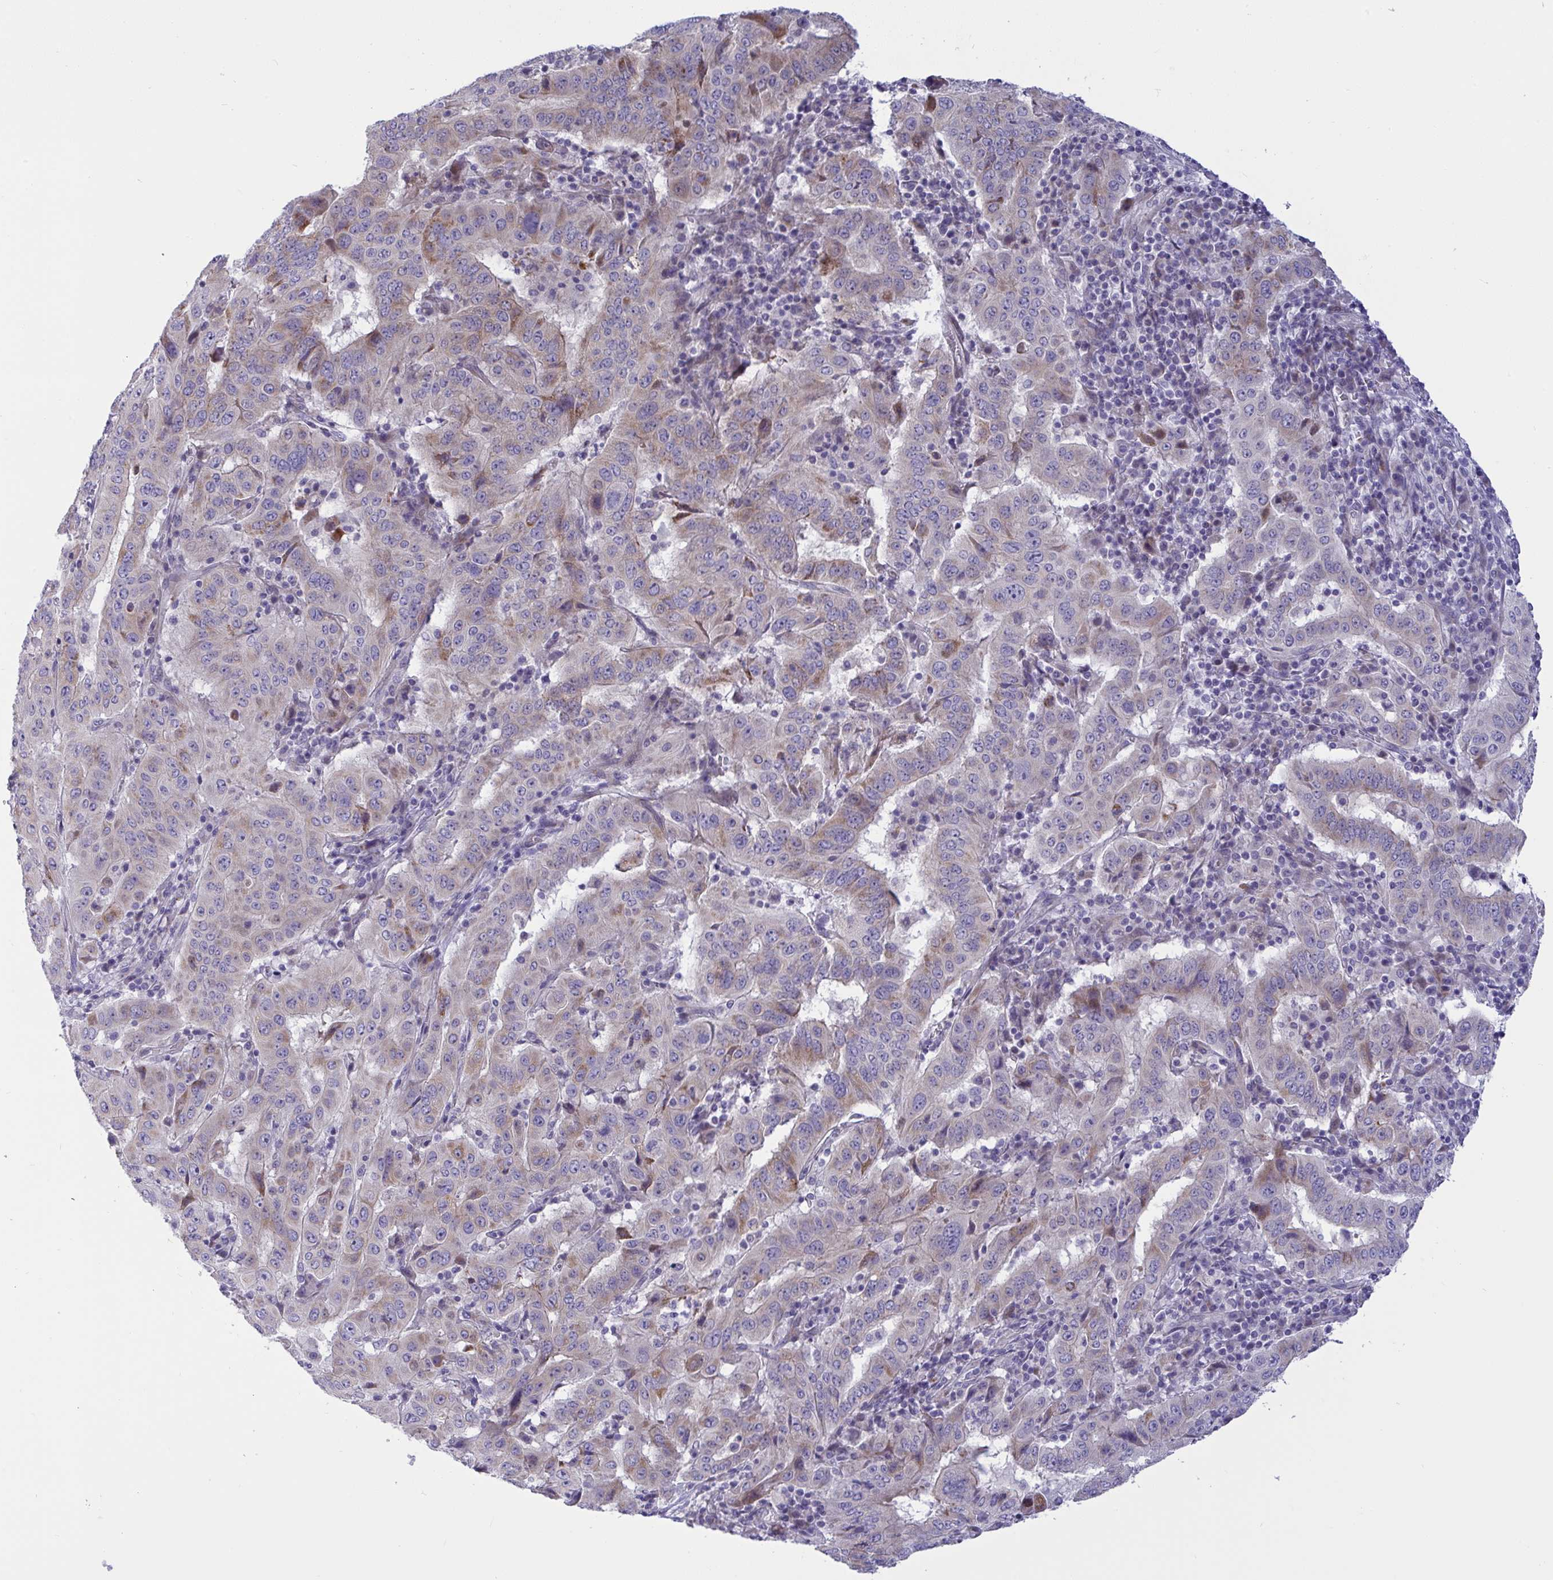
{"staining": {"intensity": "moderate", "quantity": "<25%", "location": "cytoplasmic/membranous"}, "tissue": "pancreatic cancer", "cell_type": "Tumor cells", "image_type": "cancer", "snomed": [{"axis": "morphology", "description": "Adenocarcinoma, NOS"}, {"axis": "topography", "description": "Pancreas"}], "caption": "Pancreatic cancer (adenocarcinoma) stained for a protein displays moderate cytoplasmic/membranous positivity in tumor cells.", "gene": "NTN1", "patient": {"sex": "male", "age": 63}}